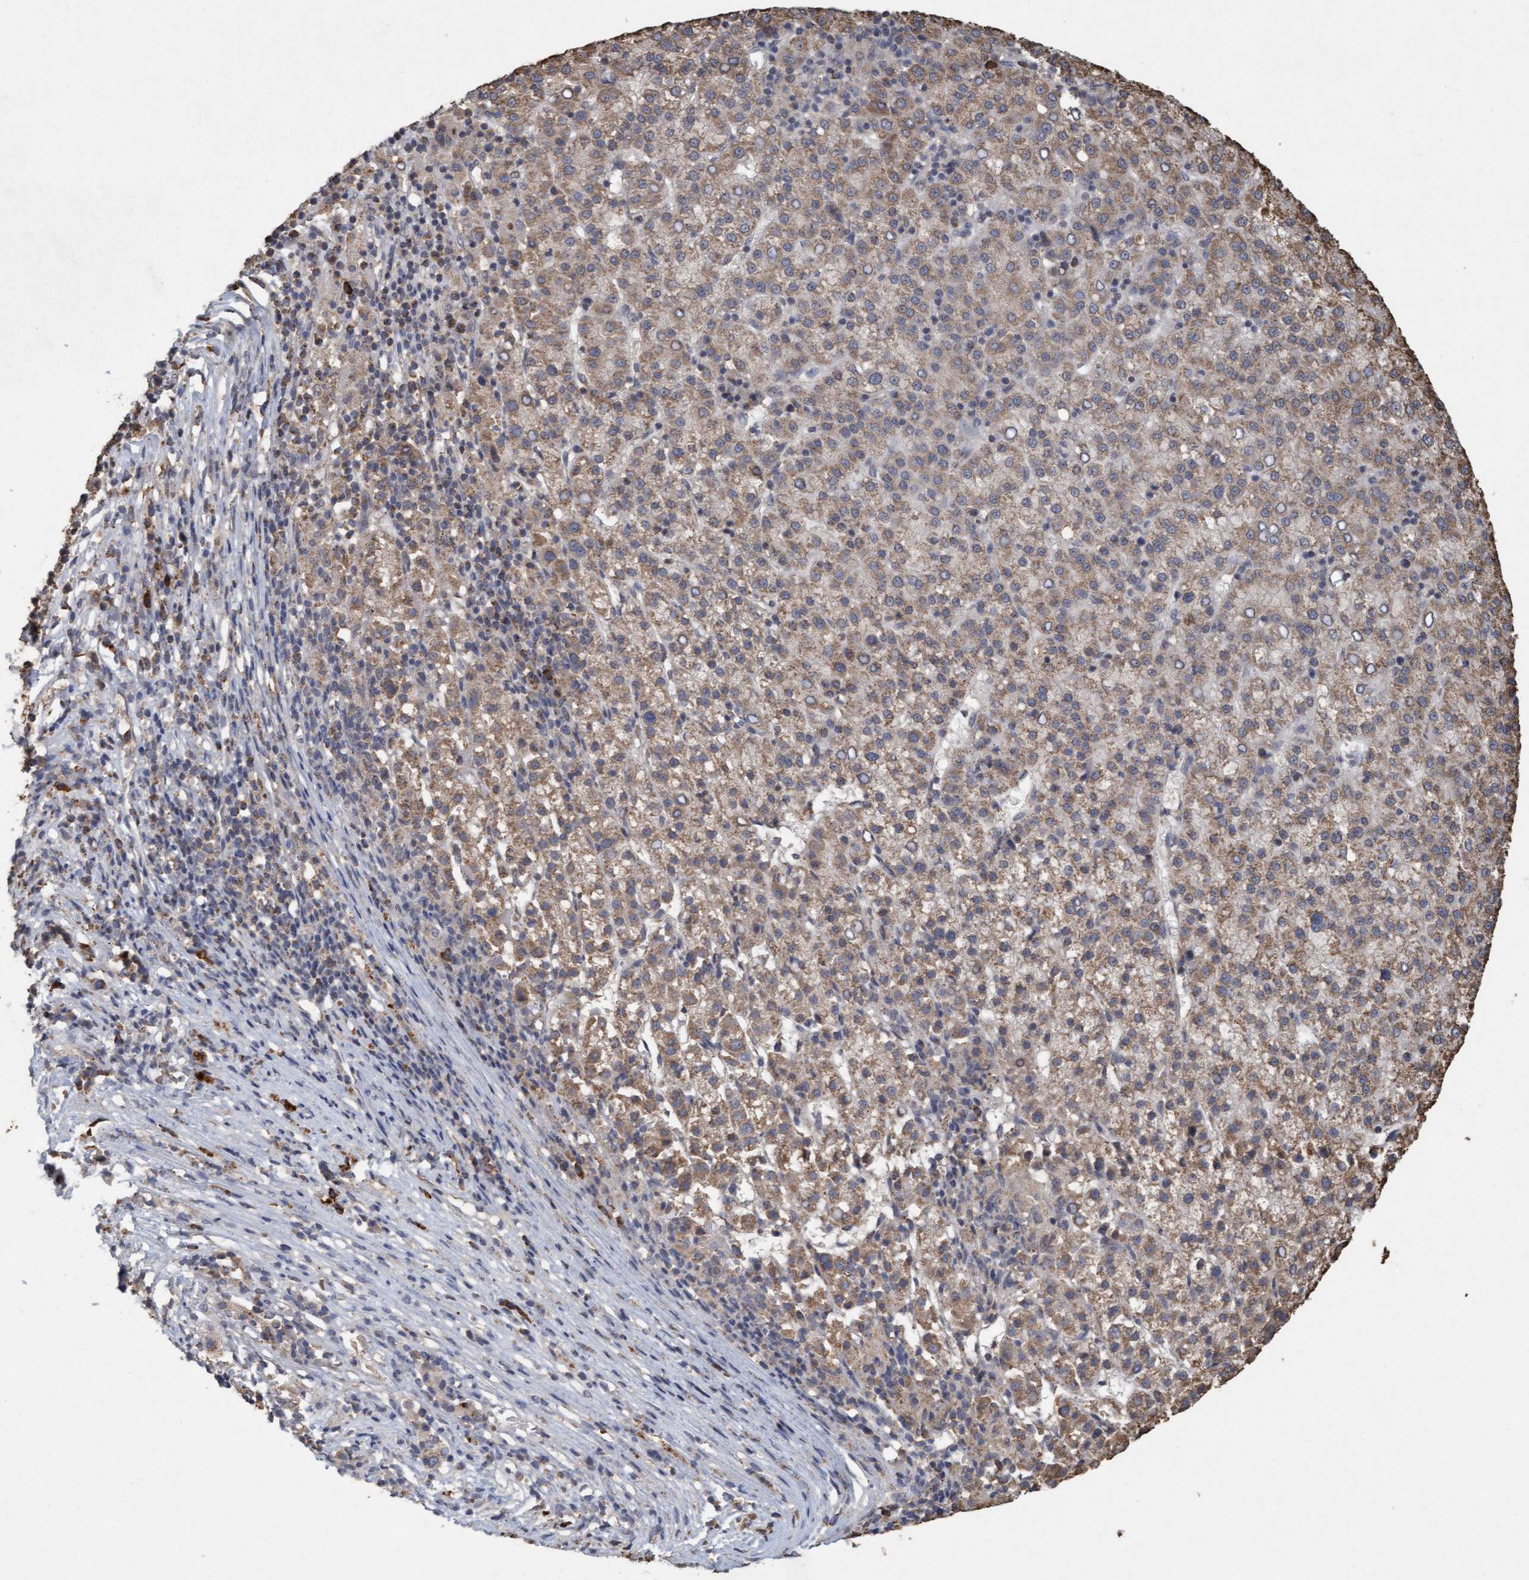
{"staining": {"intensity": "weak", "quantity": ">75%", "location": "cytoplasmic/membranous"}, "tissue": "liver cancer", "cell_type": "Tumor cells", "image_type": "cancer", "snomed": [{"axis": "morphology", "description": "Carcinoma, Hepatocellular, NOS"}, {"axis": "topography", "description": "Liver"}], "caption": "DAB immunohistochemical staining of human liver cancer (hepatocellular carcinoma) reveals weak cytoplasmic/membranous protein staining in approximately >75% of tumor cells.", "gene": "VSIG8", "patient": {"sex": "female", "age": 58}}